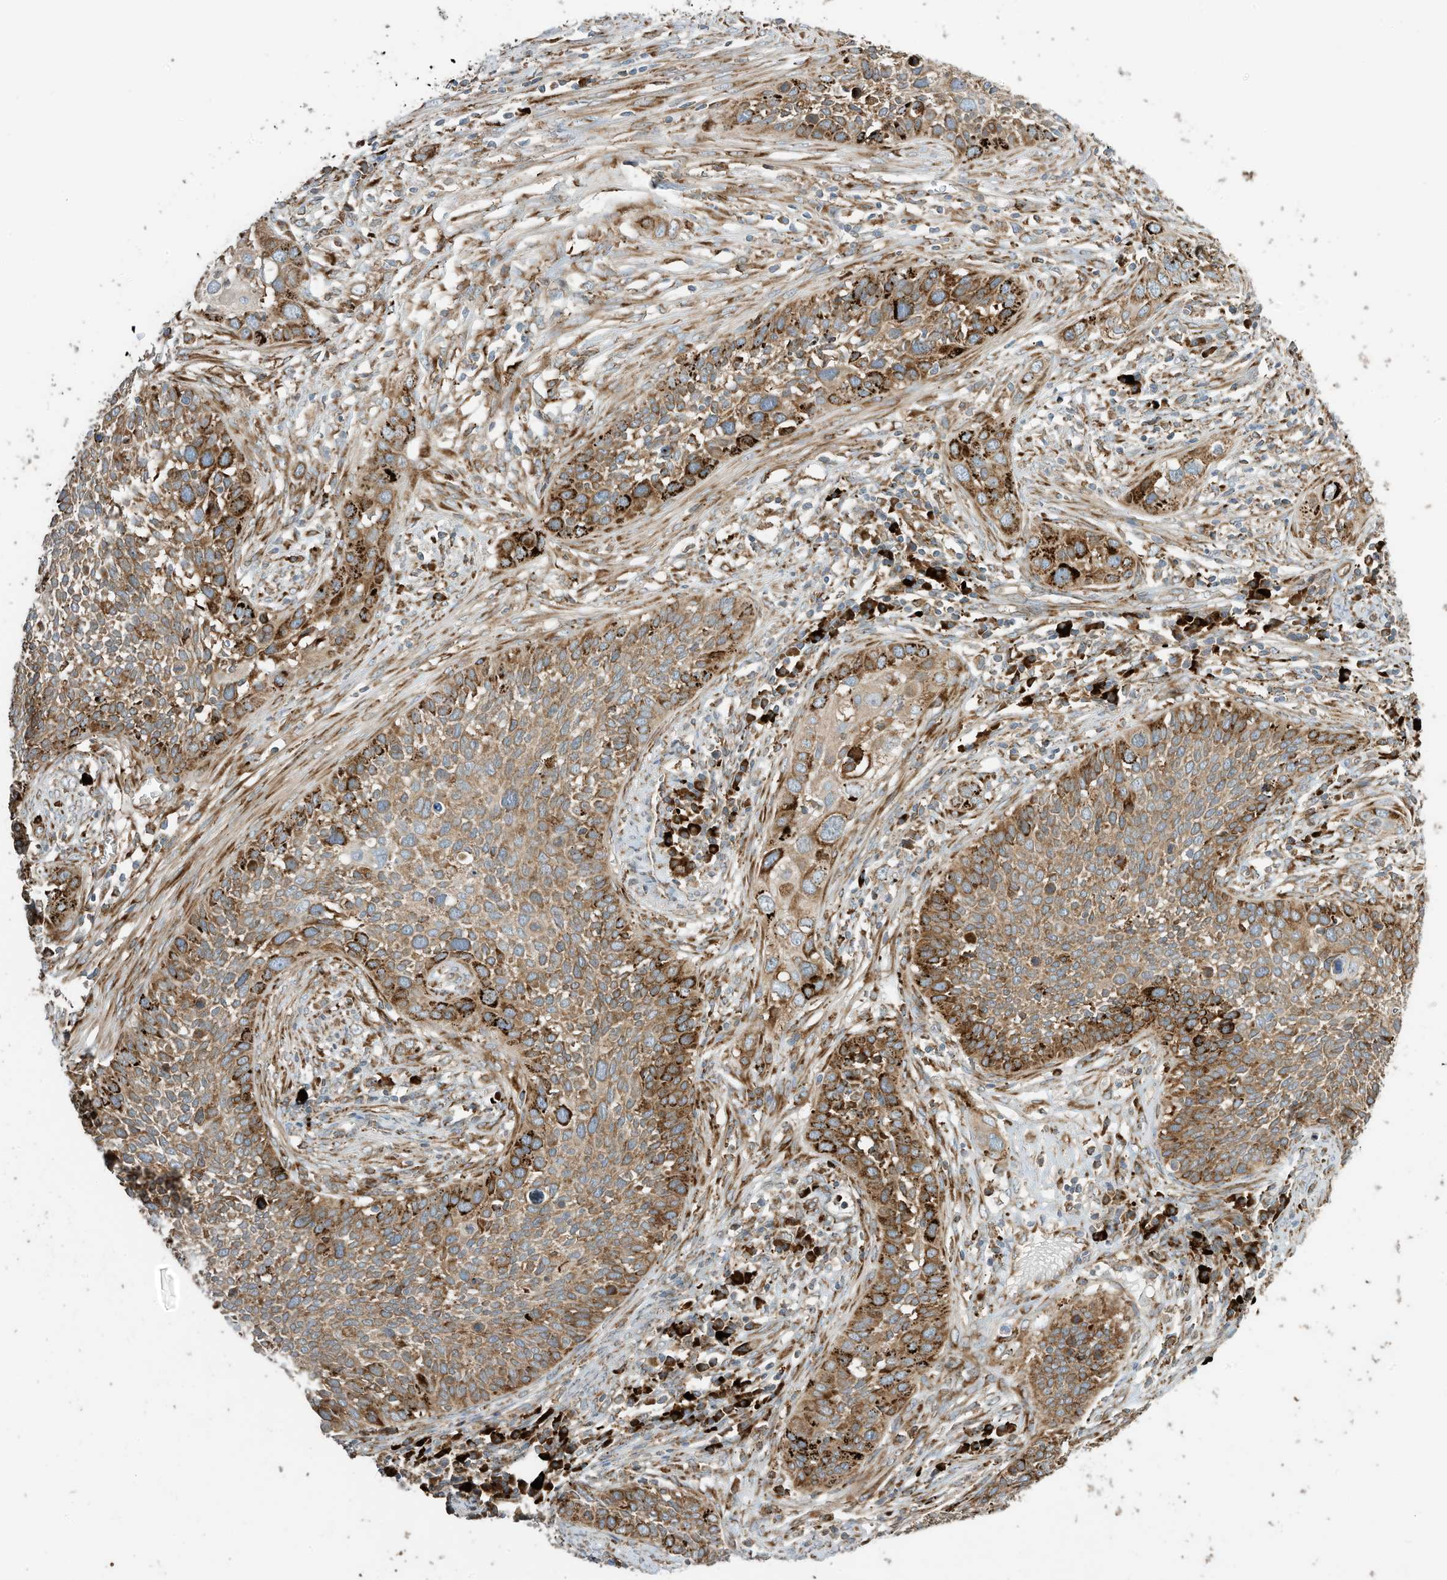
{"staining": {"intensity": "moderate", "quantity": ">75%", "location": "cytoplasmic/membranous"}, "tissue": "cervical cancer", "cell_type": "Tumor cells", "image_type": "cancer", "snomed": [{"axis": "morphology", "description": "Squamous cell carcinoma, NOS"}, {"axis": "topography", "description": "Cervix"}], "caption": "Cervical cancer stained for a protein (brown) exhibits moderate cytoplasmic/membranous positive positivity in about >75% of tumor cells.", "gene": "TRNAU1AP", "patient": {"sex": "female", "age": 34}}